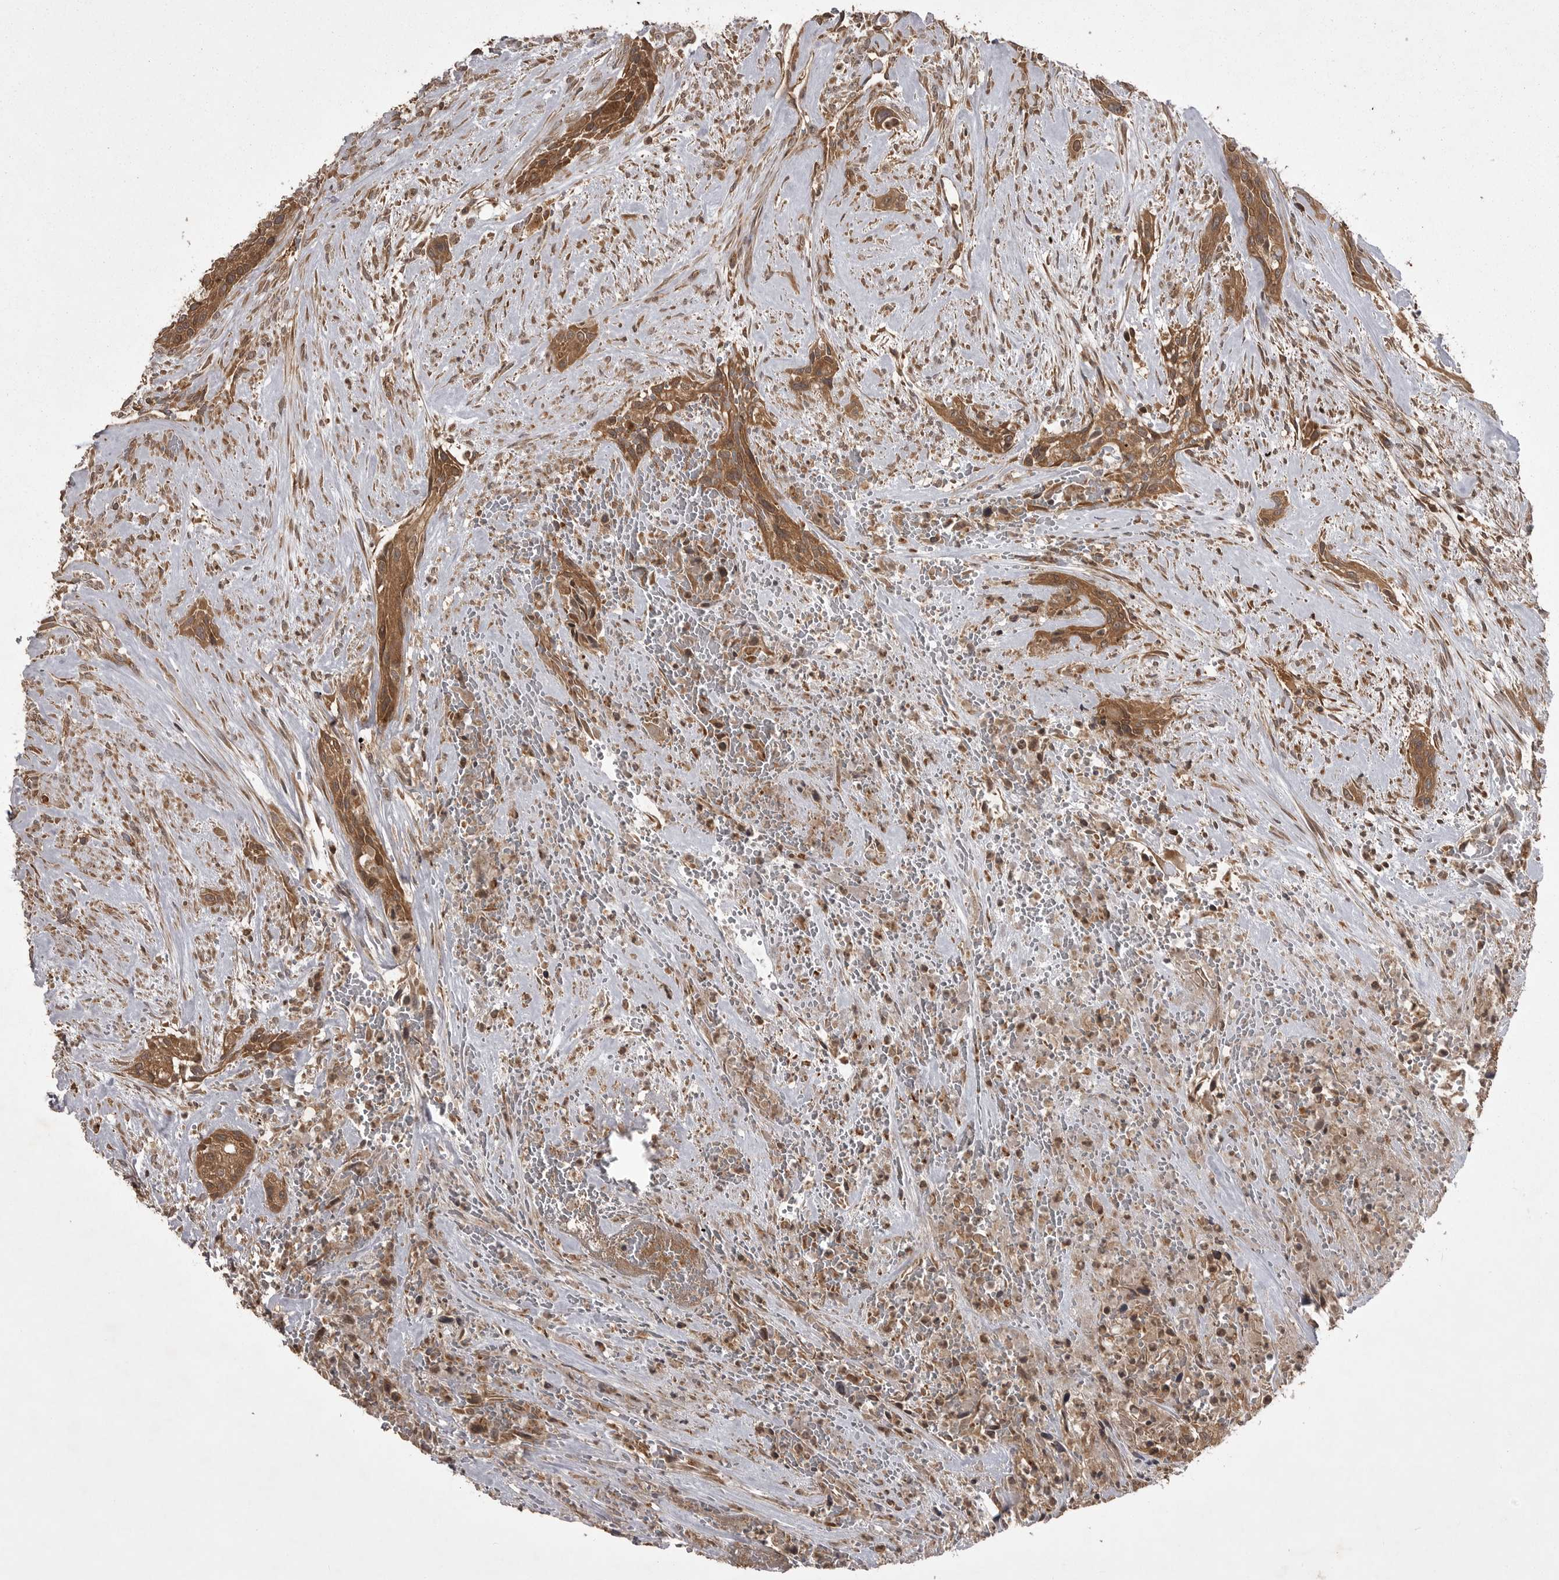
{"staining": {"intensity": "moderate", "quantity": ">75%", "location": "cytoplasmic/membranous"}, "tissue": "urothelial cancer", "cell_type": "Tumor cells", "image_type": "cancer", "snomed": [{"axis": "morphology", "description": "Urothelial carcinoma, High grade"}, {"axis": "topography", "description": "Urinary bladder"}], "caption": "A medium amount of moderate cytoplasmic/membranous staining is identified in approximately >75% of tumor cells in urothelial cancer tissue. The protein of interest is stained brown, and the nuclei are stained in blue (DAB (3,3'-diaminobenzidine) IHC with brightfield microscopy, high magnification).", "gene": "STK24", "patient": {"sex": "male", "age": 35}}